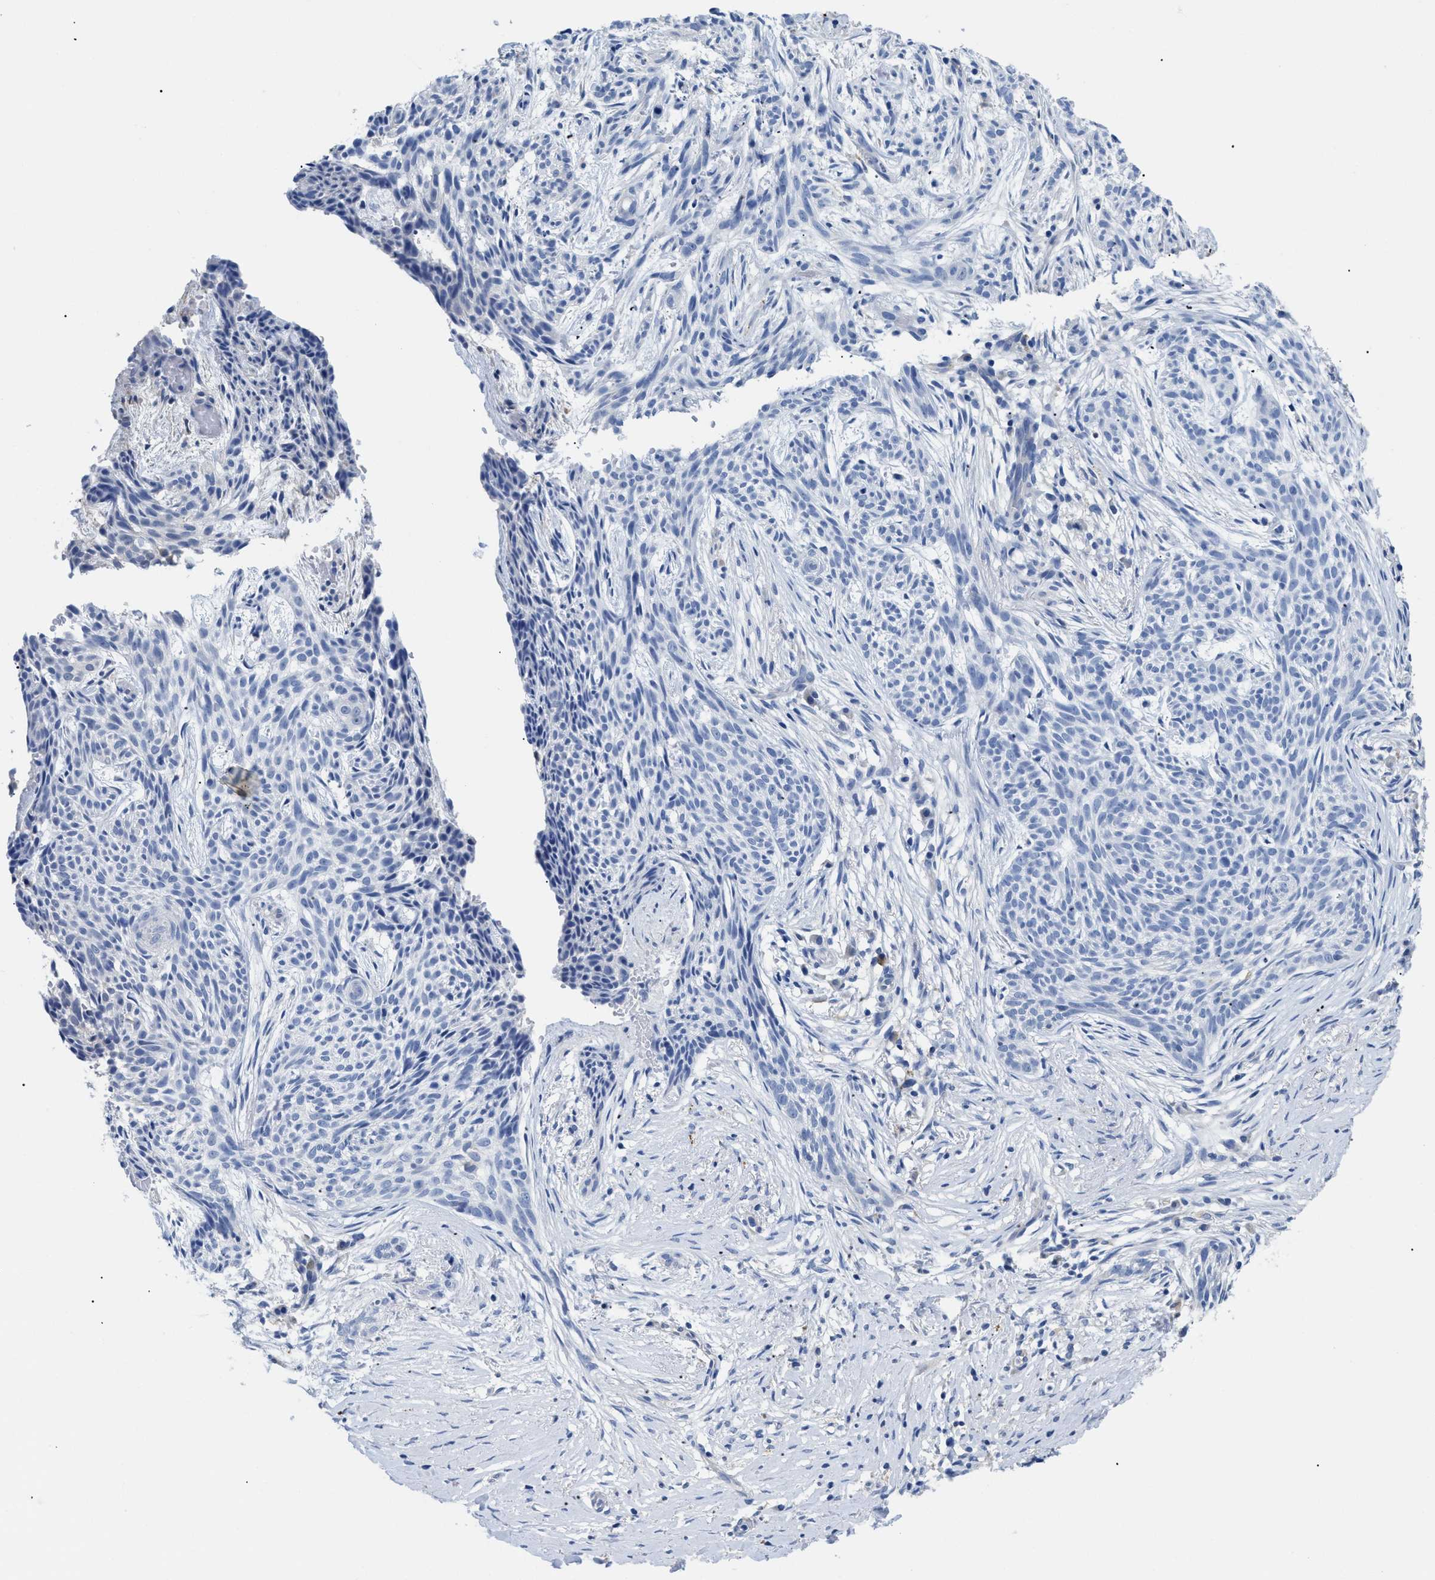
{"staining": {"intensity": "negative", "quantity": "none", "location": "none"}, "tissue": "skin cancer", "cell_type": "Tumor cells", "image_type": "cancer", "snomed": [{"axis": "morphology", "description": "Basal cell carcinoma"}, {"axis": "topography", "description": "Skin"}], "caption": "This is a micrograph of immunohistochemistry (IHC) staining of skin basal cell carcinoma, which shows no expression in tumor cells.", "gene": "APOBEC2", "patient": {"sex": "female", "age": 59}}